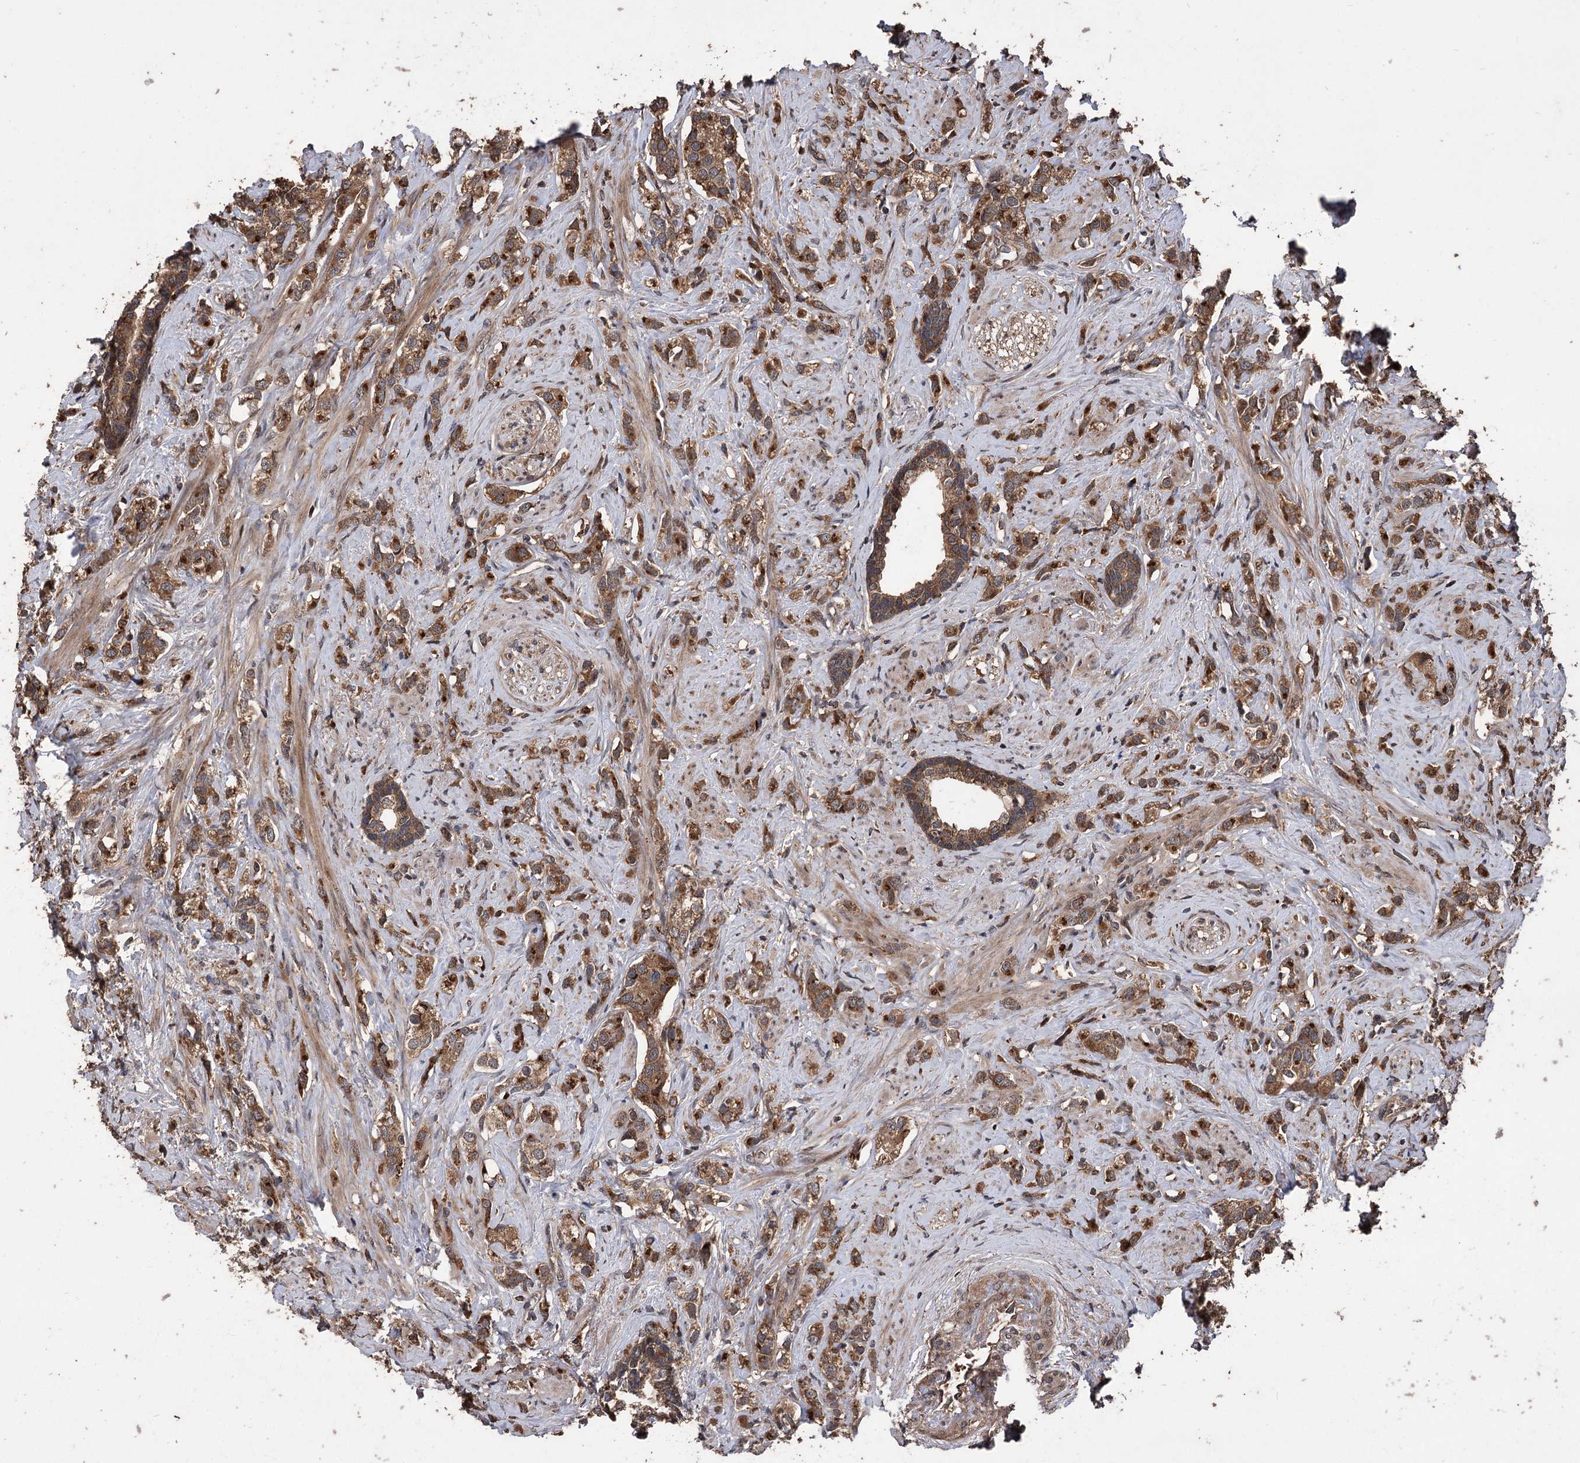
{"staining": {"intensity": "moderate", "quantity": ">75%", "location": "cytoplasmic/membranous"}, "tissue": "prostate cancer", "cell_type": "Tumor cells", "image_type": "cancer", "snomed": [{"axis": "morphology", "description": "Adenocarcinoma, High grade"}, {"axis": "topography", "description": "Prostate"}], "caption": "Brown immunohistochemical staining in human adenocarcinoma (high-grade) (prostate) demonstrates moderate cytoplasmic/membranous expression in about >75% of tumor cells.", "gene": "RASSF3", "patient": {"sex": "male", "age": 63}}